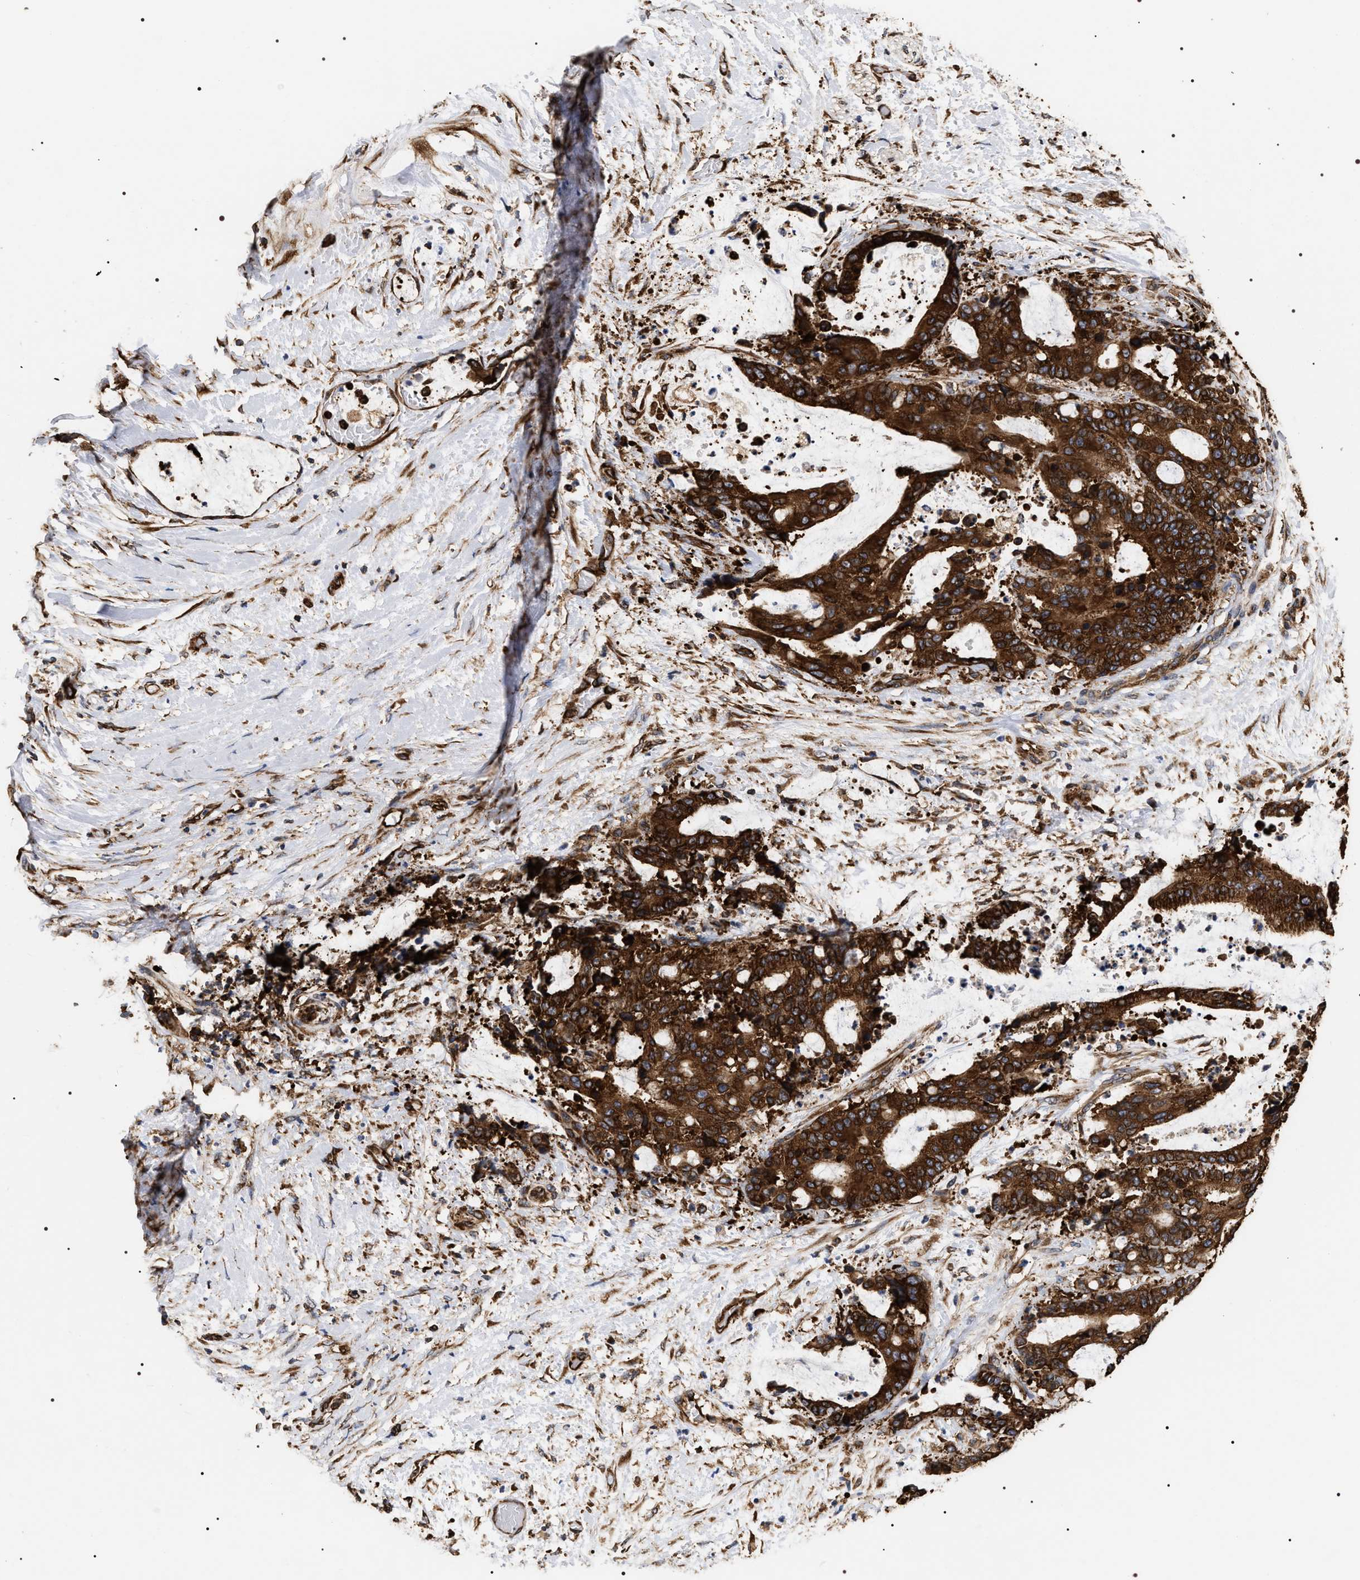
{"staining": {"intensity": "strong", "quantity": ">75%", "location": "cytoplasmic/membranous"}, "tissue": "liver cancer", "cell_type": "Tumor cells", "image_type": "cancer", "snomed": [{"axis": "morphology", "description": "Normal tissue, NOS"}, {"axis": "morphology", "description": "Cholangiocarcinoma"}, {"axis": "topography", "description": "Liver"}, {"axis": "topography", "description": "Peripheral nerve tissue"}], "caption": "Immunohistochemical staining of human liver cancer displays high levels of strong cytoplasmic/membranous staining in about >75% of tumor cells.", "gene": "SERBP1", "patient": {"sex": "female", "age": 73}}